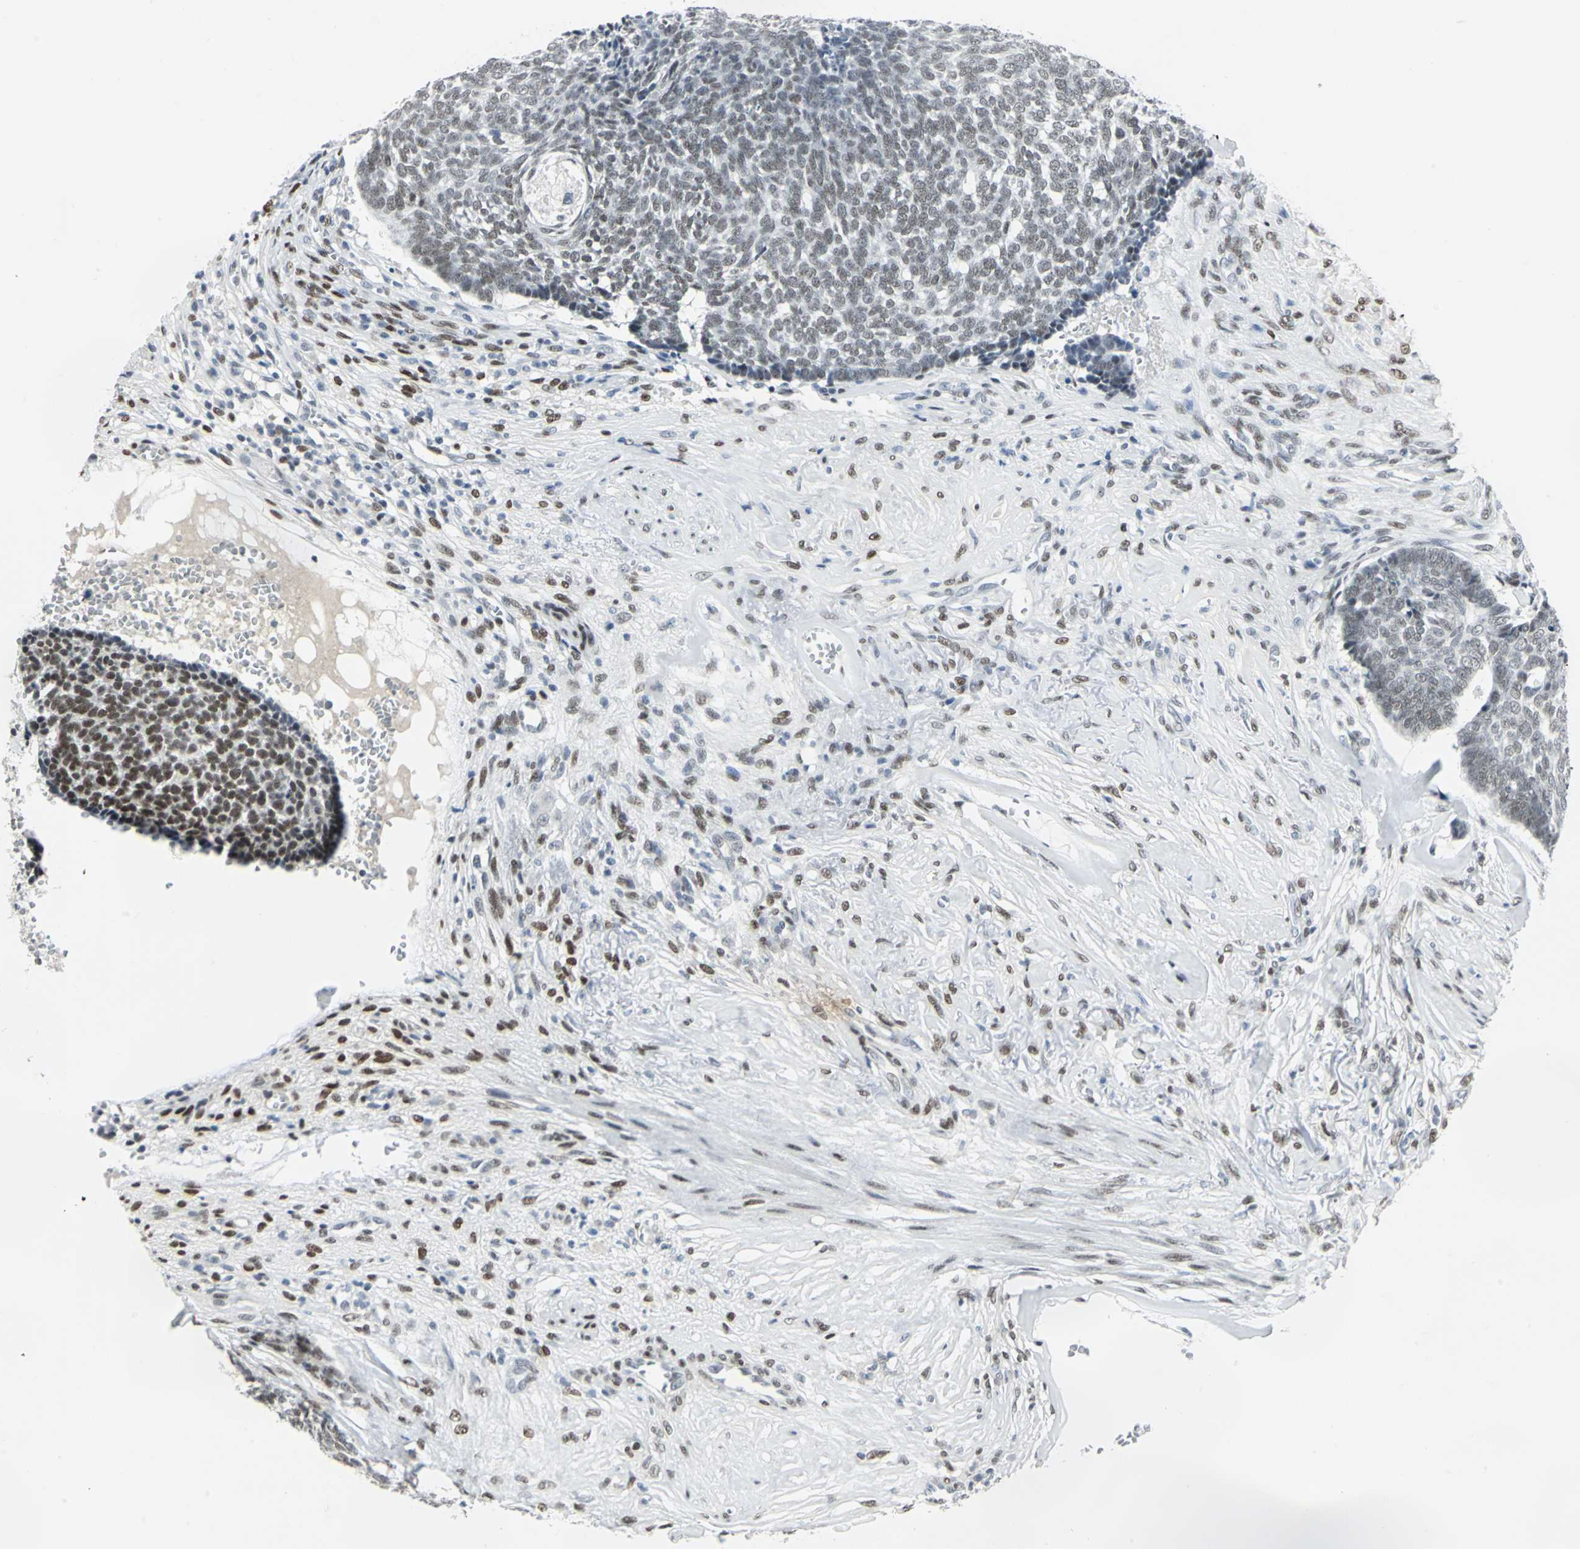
{"staining": {"intensity": "weak", "quantity": ">75%", "location": "nuclear"}, "tissue": "skin cancer", "cell_type": "Tumor cells", "image_type": "cancer", "snomed": [{"axis": "morphology", "description": "Basal cell carcinoma"}, {"axis": "topography", "description": "Skin"}], "caption": "The histopathology image shows staining of skin cancer (basal cell carcinoma), revealing weak nuclear protein staining (brown color) within tumor cells.", "gene": "MEIS2", "patient": {"sex": "male", "age": 84}}